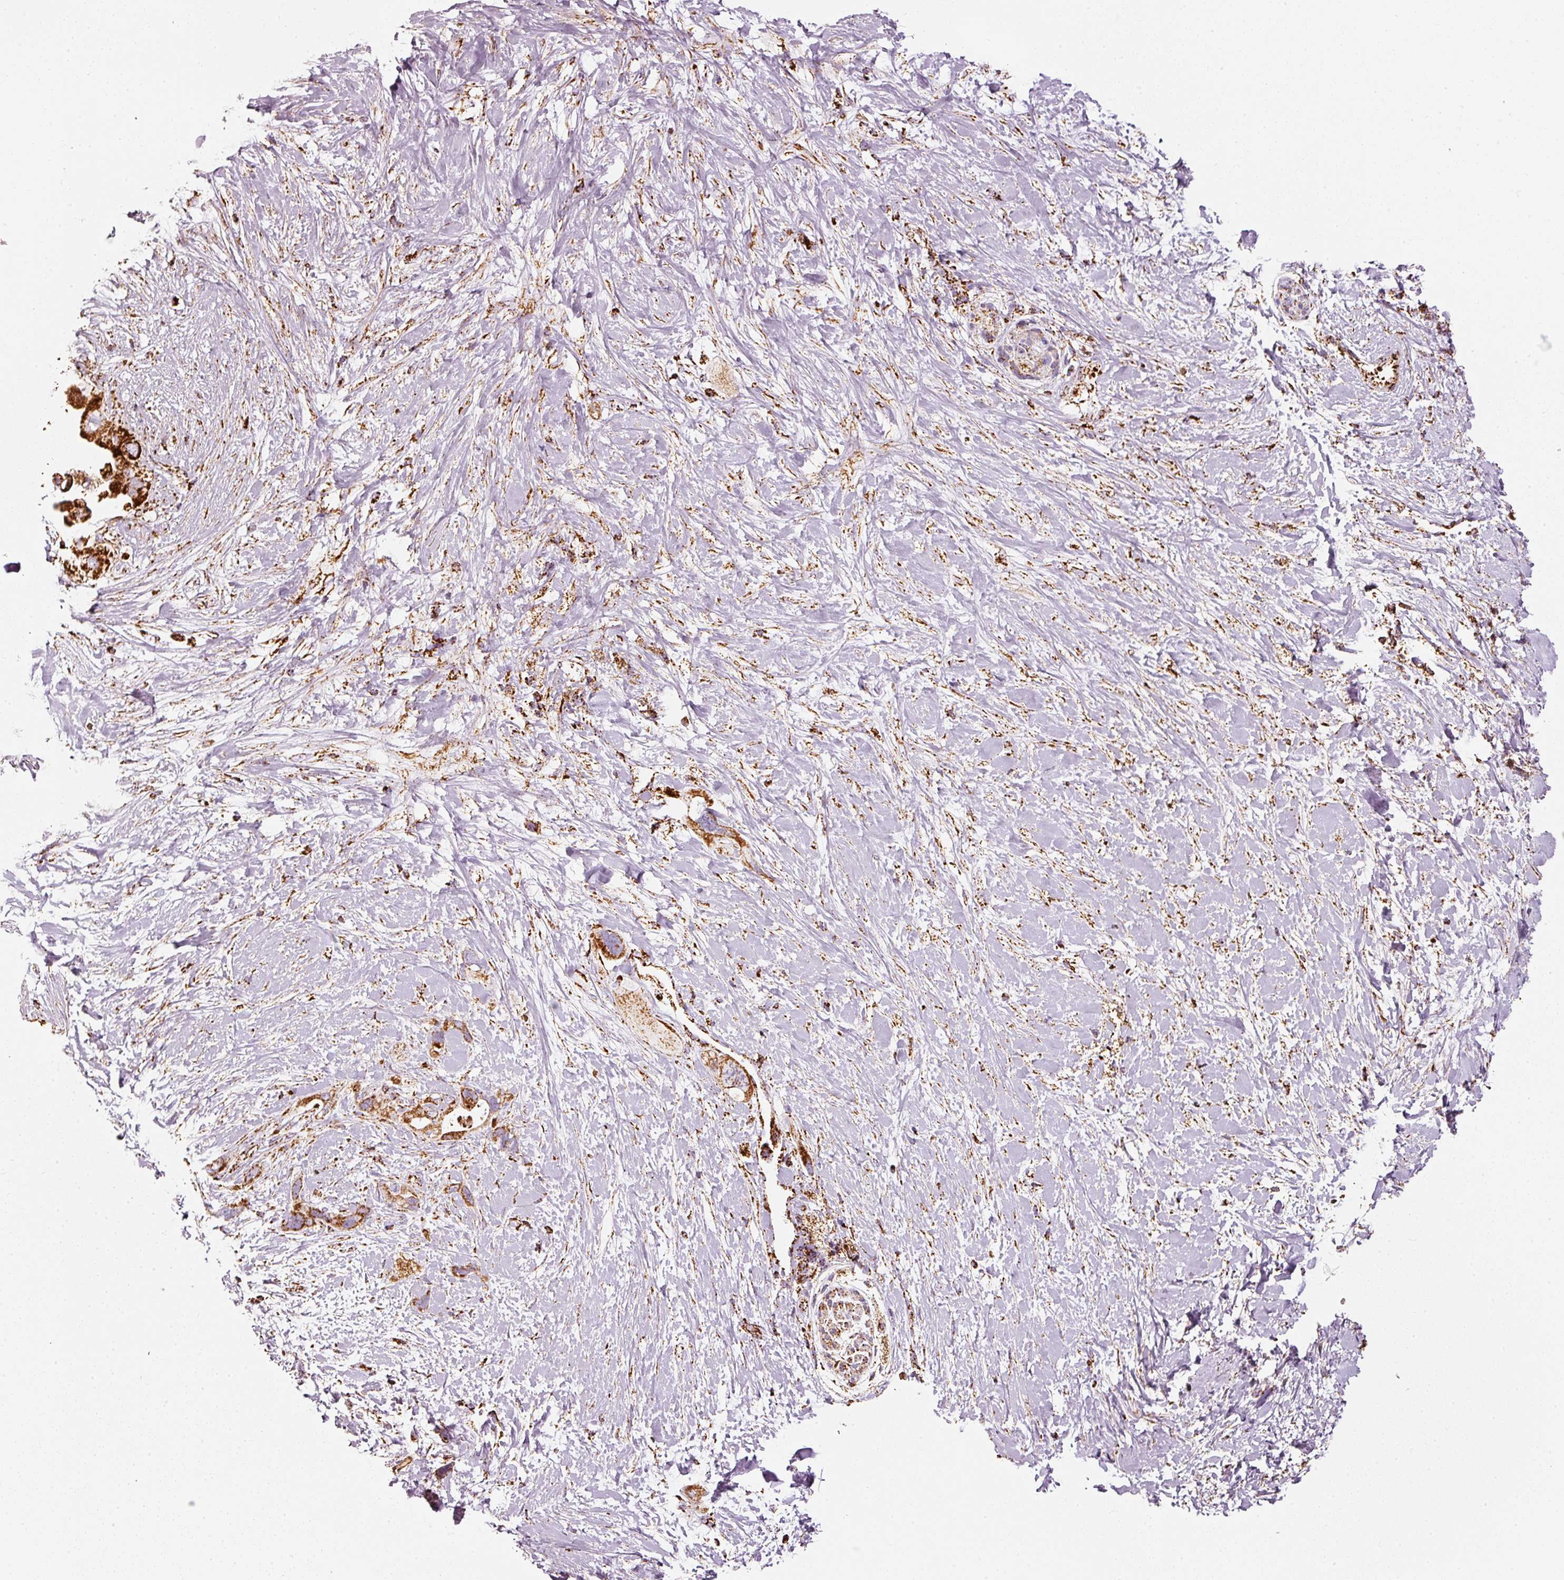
{"staining": {"intensity": "strong", "quantity": ">75%", "location": "cytoplasmic/membranous"}, "tissue": "pancreatic cancer", "cell_type": "Tumor cells", "image_type": "cancer", "snomed": [{"axis": "morphology", "description": "Adenocarcinoma, NOS"}, {"axis": "topography", "description": "Pancreas"}], "caption": "A brown stain labels strong cytoplasmic/membranous positivity of a protein in human pancreatic cancer tumor cells.", "gene": "MT-CO2", "patient": {"sex": "female", "age": 56}}